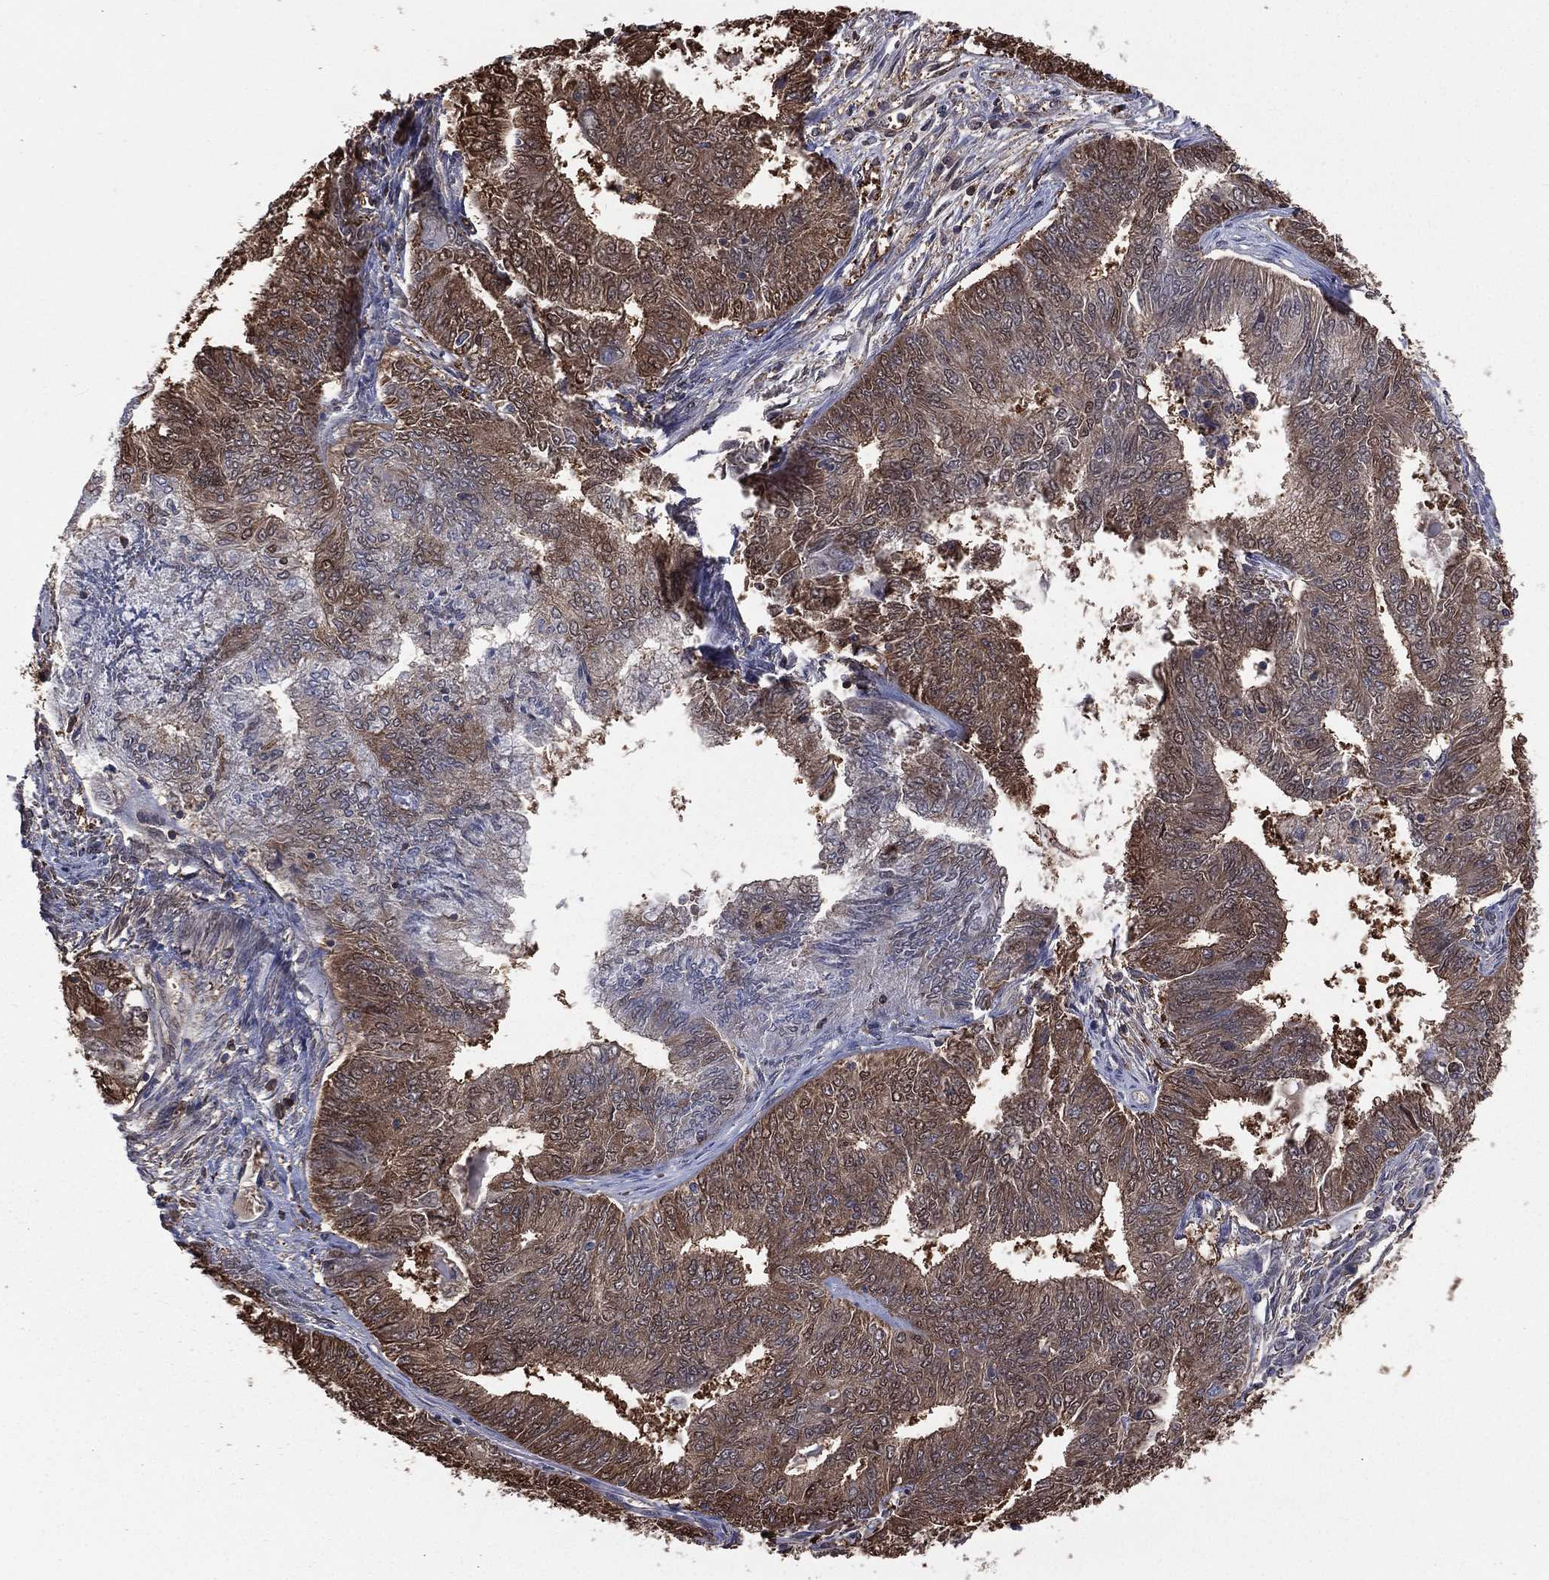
{"staining": {"intensity": "moderate", "quantity": ">75%", "location": "cytoplasmic/membranous"}, "tissue": "endometrial cancer", "cell_type": "Tumor cells", "image_type": "cancer", "snomed": [{"axis": "morphology", "description": "Adenocarcinoma, NOS"}, {"axis": "topography", "description": "Endometrium"}], "caption": "This is an image of immunohistochemistry staining of endometrial cancer, which shows moderate staining in the cytoplasmic/membranous of tumor cells.", "gene": "TBC1D2", "patient": {"sex": "female", "age": 62}}